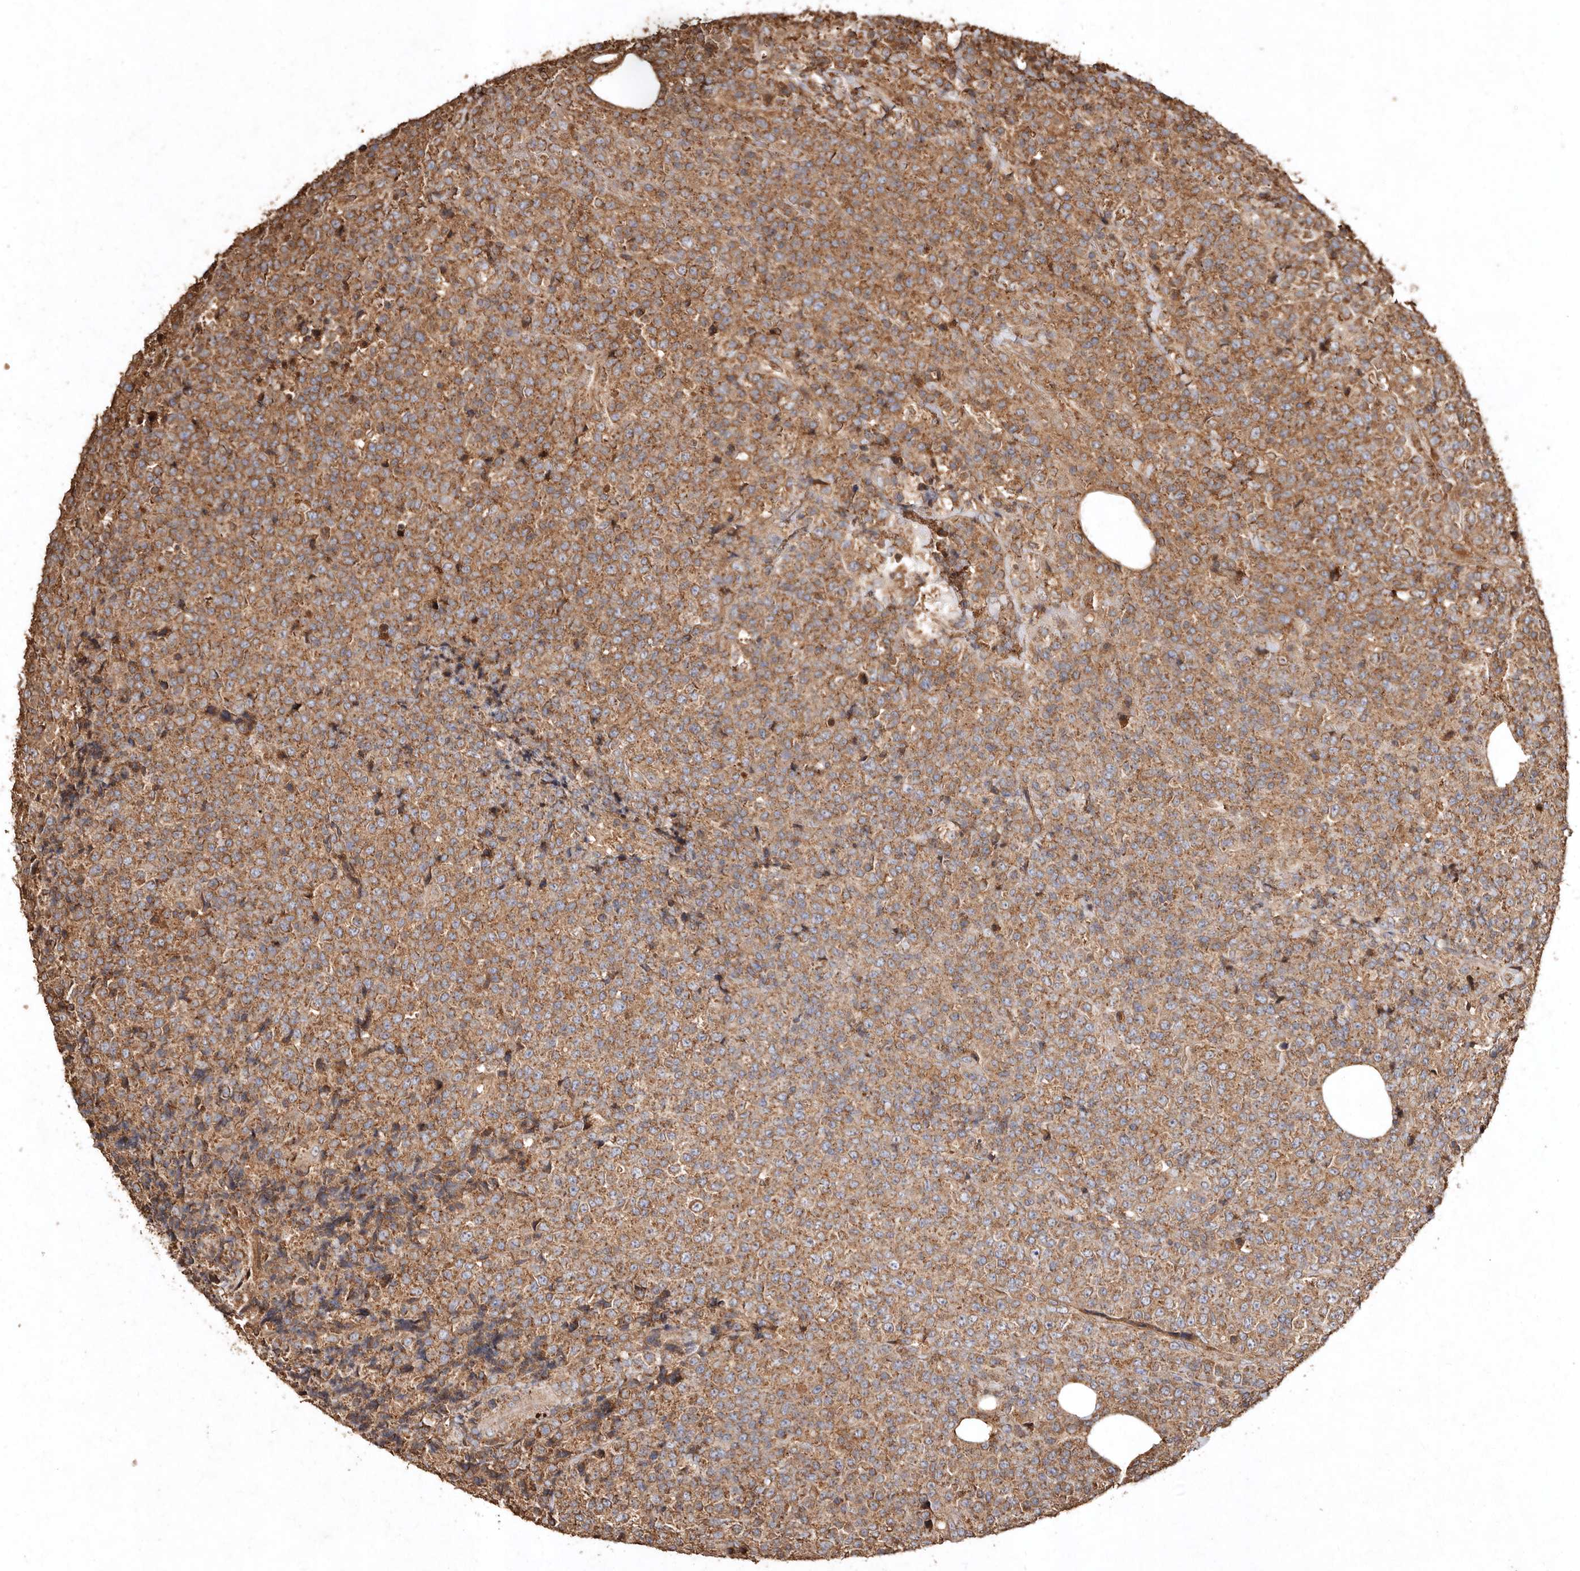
{"staining": {"intensity": "moderate", "quantity": ">75%", "location": "cytoplasmic/membranous"}, "tissue": "lymphoma", "cell_type": "Tumor cells", "image_type": "cancer", "snomed": [{"axis": "morphology", "description": "Malignant lymphoma, non-Hodgkin's type, High grade"}, {"axis": "topography", "description": "Lymph node"}], "caption": "Malignant lymphoma, non-Hodgkin's type (high-grade) stained with immunohistochemistry (IHC) displays moderate cytoplasmic/membranous staining in approximately >75% of tumor cells.", "gene": "FARS2", "patient": {"sex": "male", "age": 13}}